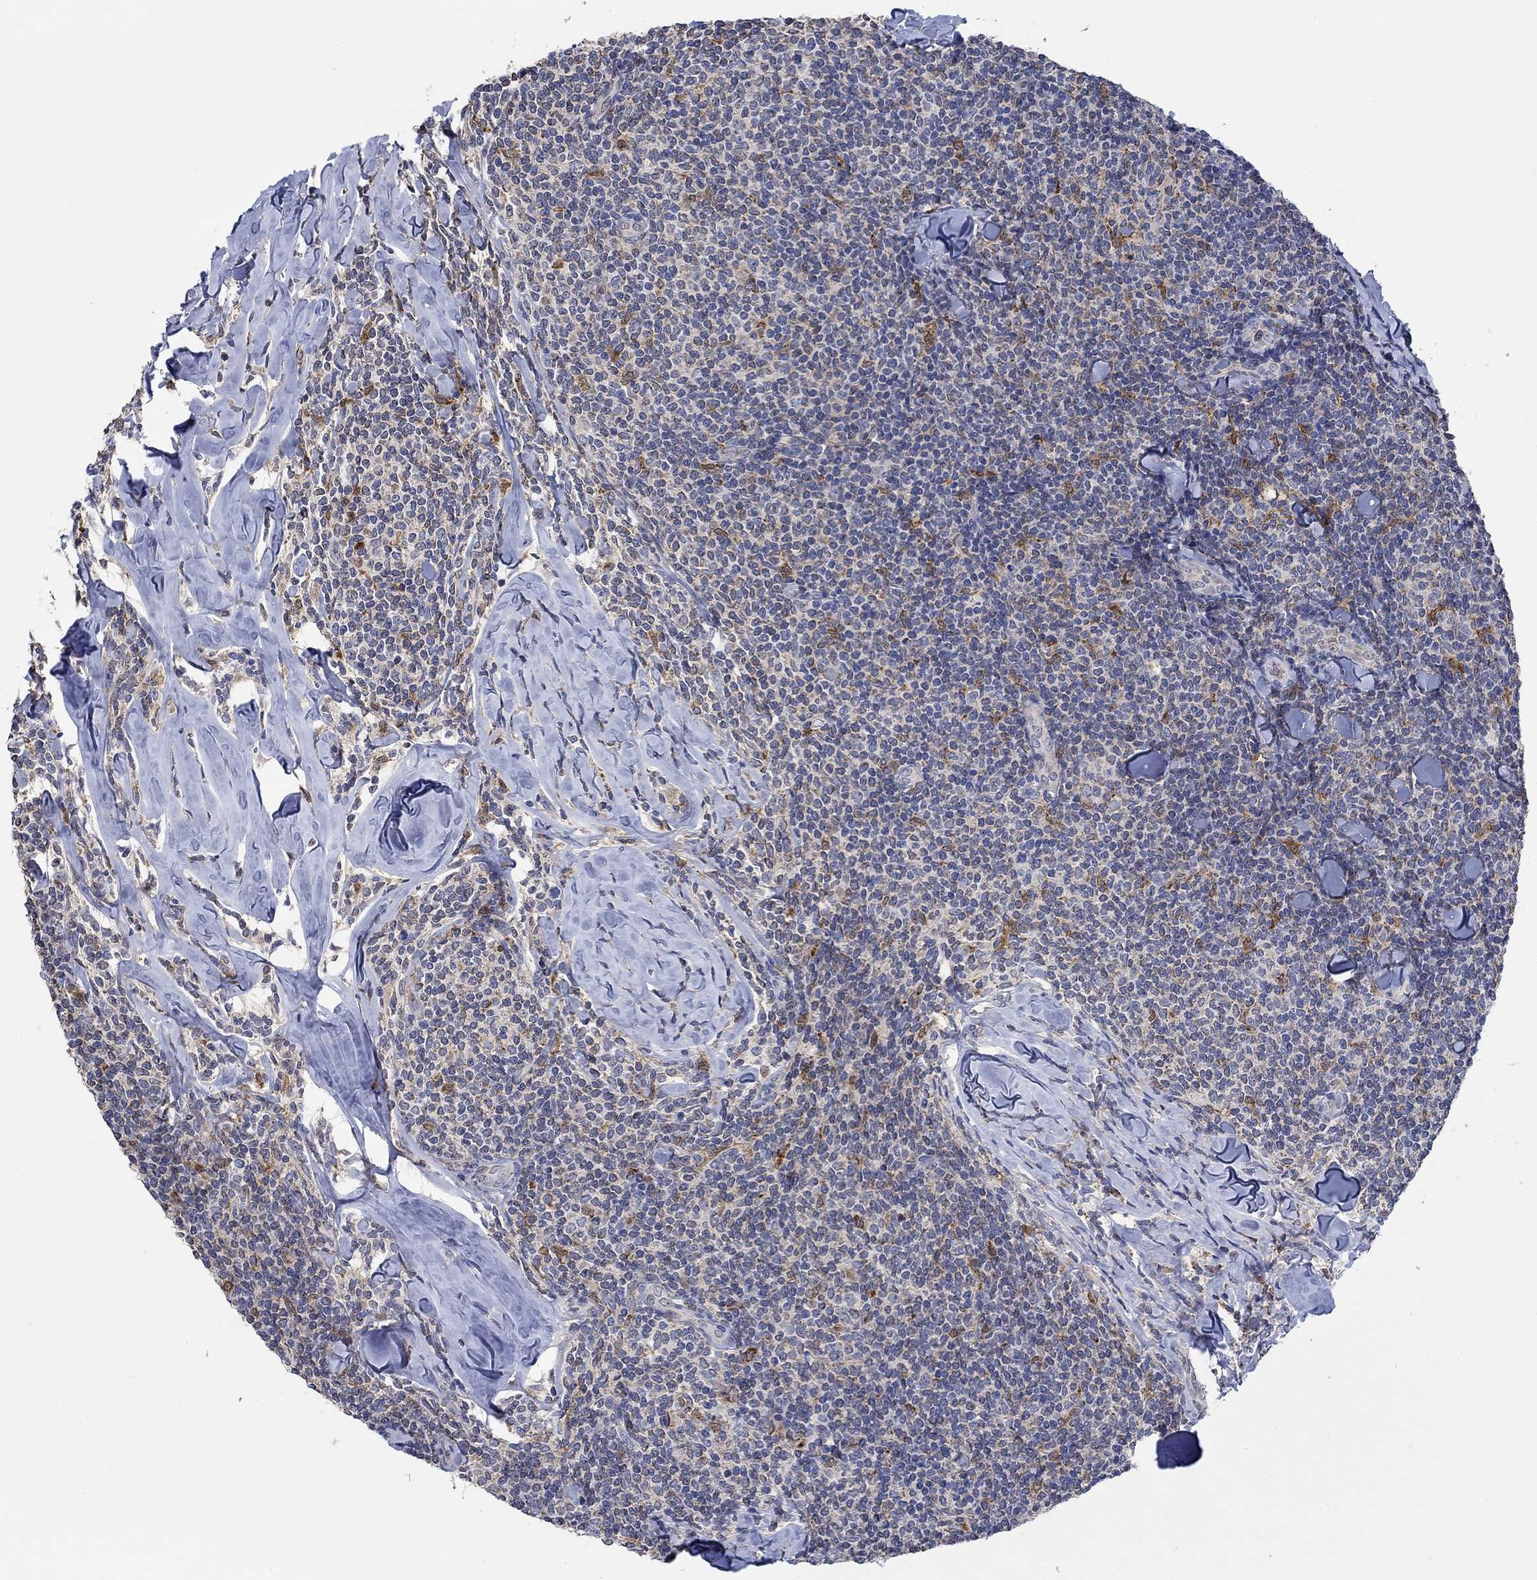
{"staining": {"intensity": "negative", "quantity": "none", "location": "none"}, "tissue": "lymphoma", "cell_type": "Tumor cells", "image_type": "cancer", "snomed": [{"axis": "morphology", "description": "Malignant lymphoma, non-Hodgkin's type, Low grade"}, {"axis": "topography", "description": "Lymph node"}], "caption": "IHC of human lymphoma exhibits no positivity in tumor cells.", "gene": "MPP1", "patient": {"sex": "female", "age": 56}}